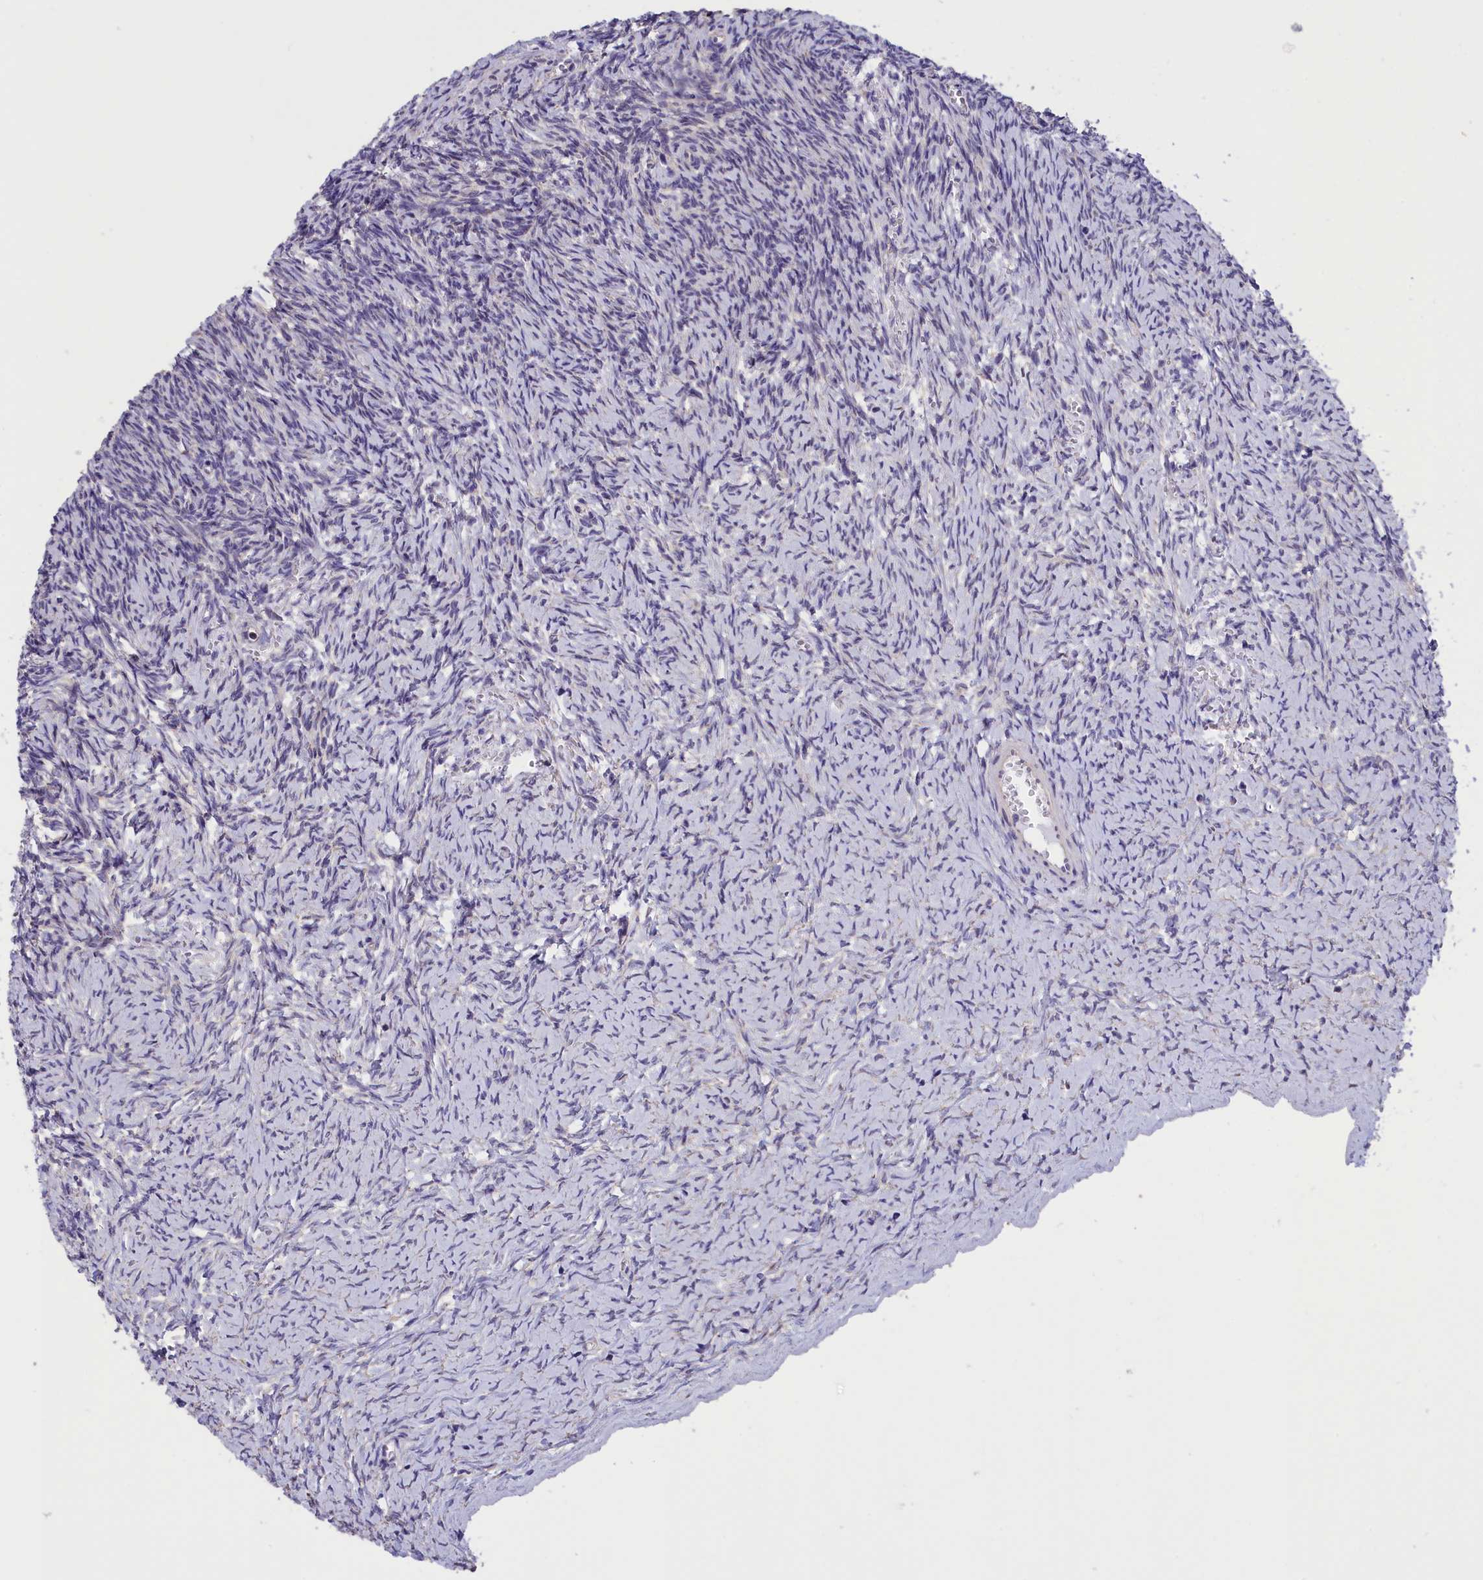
{"staining": {"intensity": "negative", "quantity": "none", "location": "none"}, "tissue": "ovary", "cell_type": "Ovarian stroma cells", "image_type": "normal", "snomed": [{"axis": "morphology", "description": "Normal tissue, NOS"}, {"axis": "topography", "description": "Ovary"}], "caption": "A photomicrograph of ovary stained for a protein shows no brown staining in ovarian stroma cells. Nuclei are stained in blue.", "gene": "CYP2U1", "patient": {"sex": "female", "age": 39}}